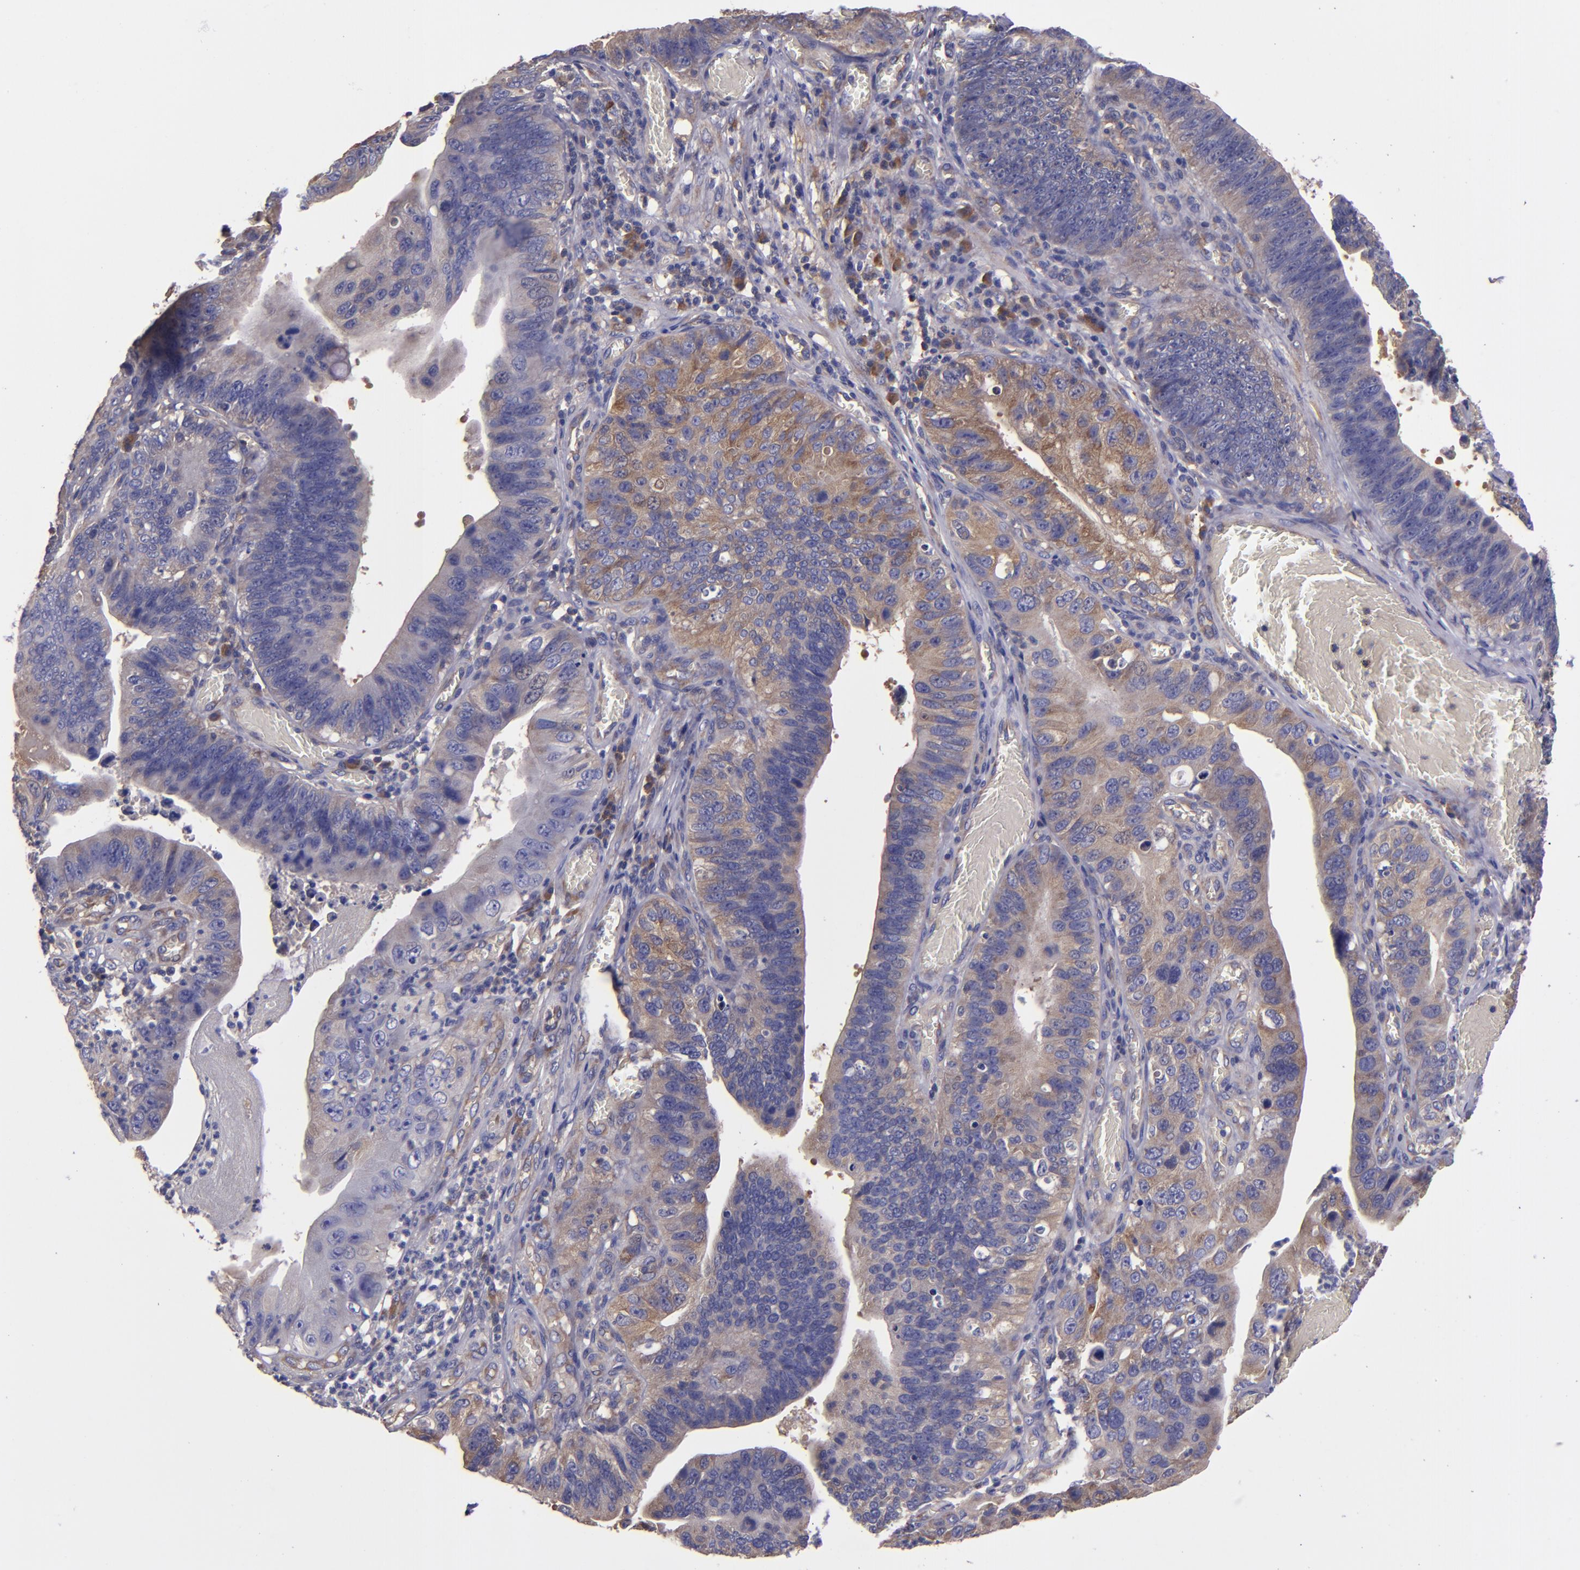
{"staining": {"intensity": "weak", "quantity": "25%-75%", "location": "cytoplasmic/membranous"}, "tissue": "stomach cancer", "cell_type": "Tumor cells", "image_type": "cancer", "snomed": [{"axis": "morphology", "description": "Adenocarcinoma, NOS"}, {"axis": "topography", "description": "Stomach"}, {"axis": "topography", "description": "Gastric cardia"}], "caption": "Immunohistochemistry (IHC) of stomach cancer (adenocarcinoma) shows low levels of weak cytoplasmic/membranous staining in about 25%-75% of tumor cells. (DAB IHC with brightfield microscopy, high magnification).", "gene": "CARS1", "patient": {"sex": "male", "age": 59}}